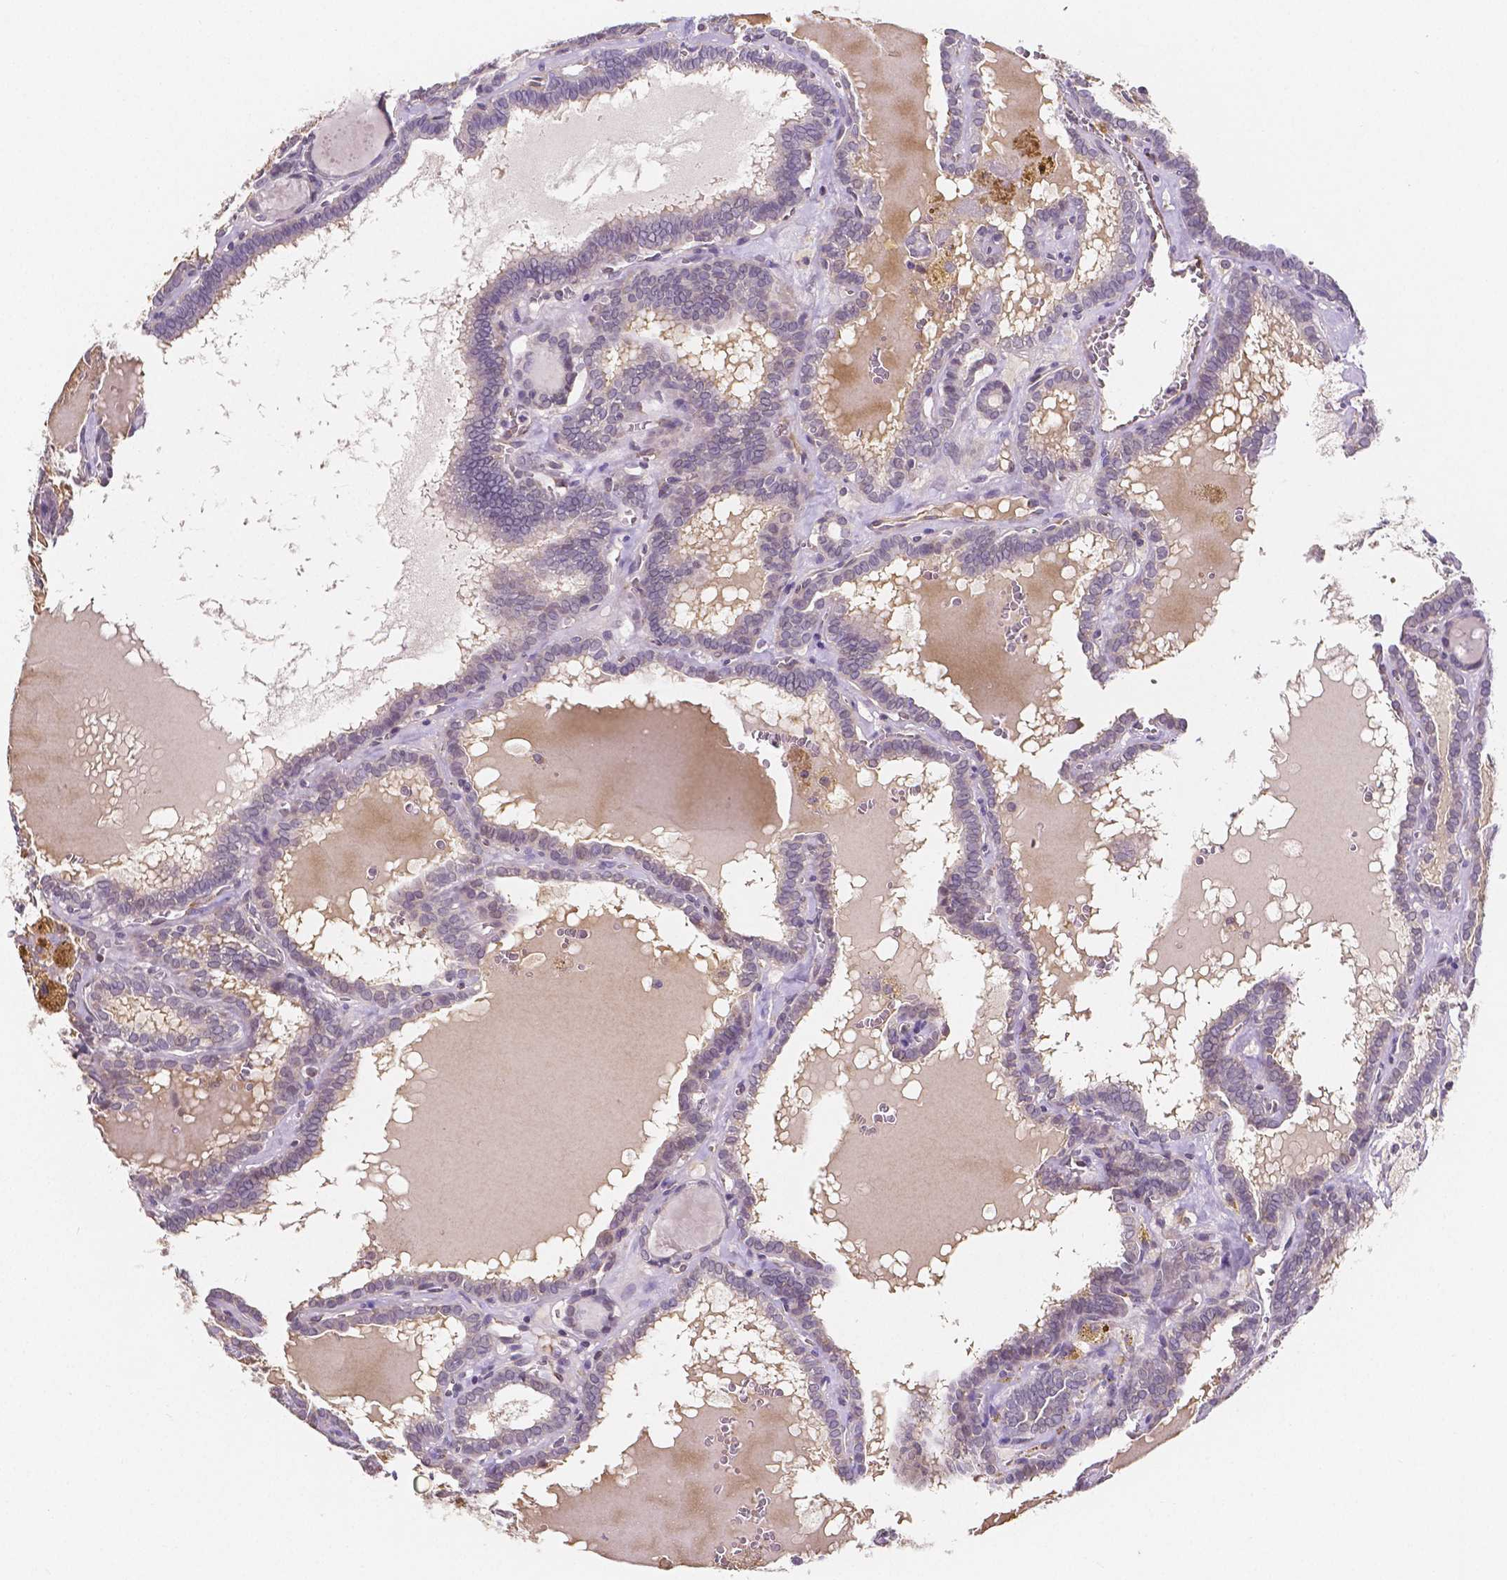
{"staining": {"intensity": "negative", "quantity": "none", "location": "none"}, "tissue": "thyroid cancer", "cell_type": "Tumor cells", "image_type": "cancer", "snomed": [{"axis": "morphology", "description": "Papillary adenocarcinoma, NOS"}, {"axis": "topography", "description": "Thyroid gland"}], "caption": "Immunohistochemistry micrograph of thyroid cancer (papillary adenocarcinoma) stained for a protein (brown), which shows no expression in tumor cells.", "gene": "ELAVL2", "patient": {"sex": "female", "age": 39}}